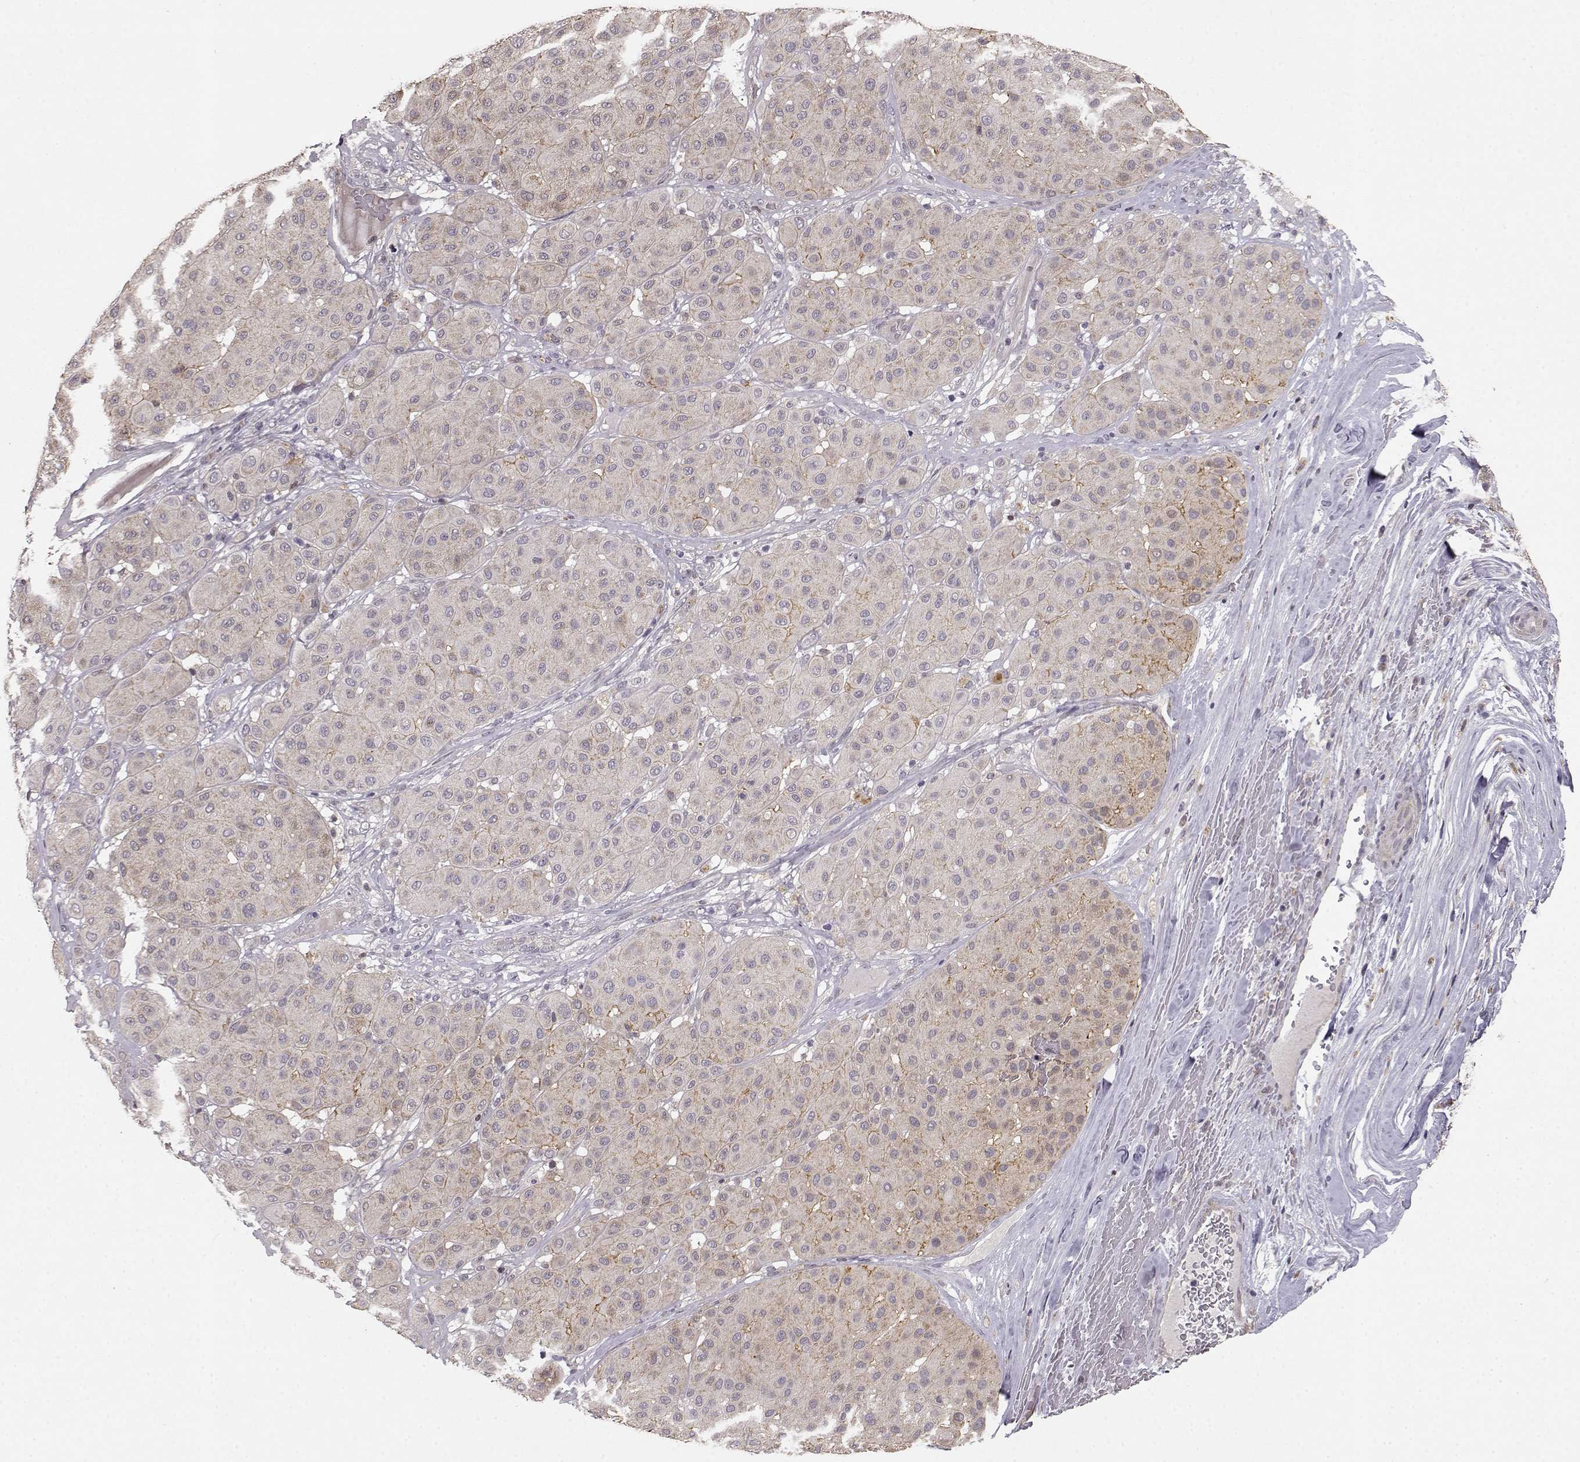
{"staining": {"intensity": "weak", "quantity": ">75%", "location": "cytoplasmic/membranous"}, "tissue": "melanoma", "cell_type": "Tumor cells", "image_type": "cancer", "snomed": [{"axis": "morphology", "description": "Malignant melanoma, Metastatic site"}, {"axis": "topography", "description": "Smooth muscle"}], "caption": "High-magnification brightfield microscopy of malignant melanoma (metastatic site) stained with DAB (3,3'-diaminobenzidine) (brown) and counterstained with hematoxylin (blue). tumor cells exhibit weak cytoplasmic/membranous staining is present in approximately>75% of cells.", "gene": "BACH2", "patient": {"sex": "male", "age": 41}}